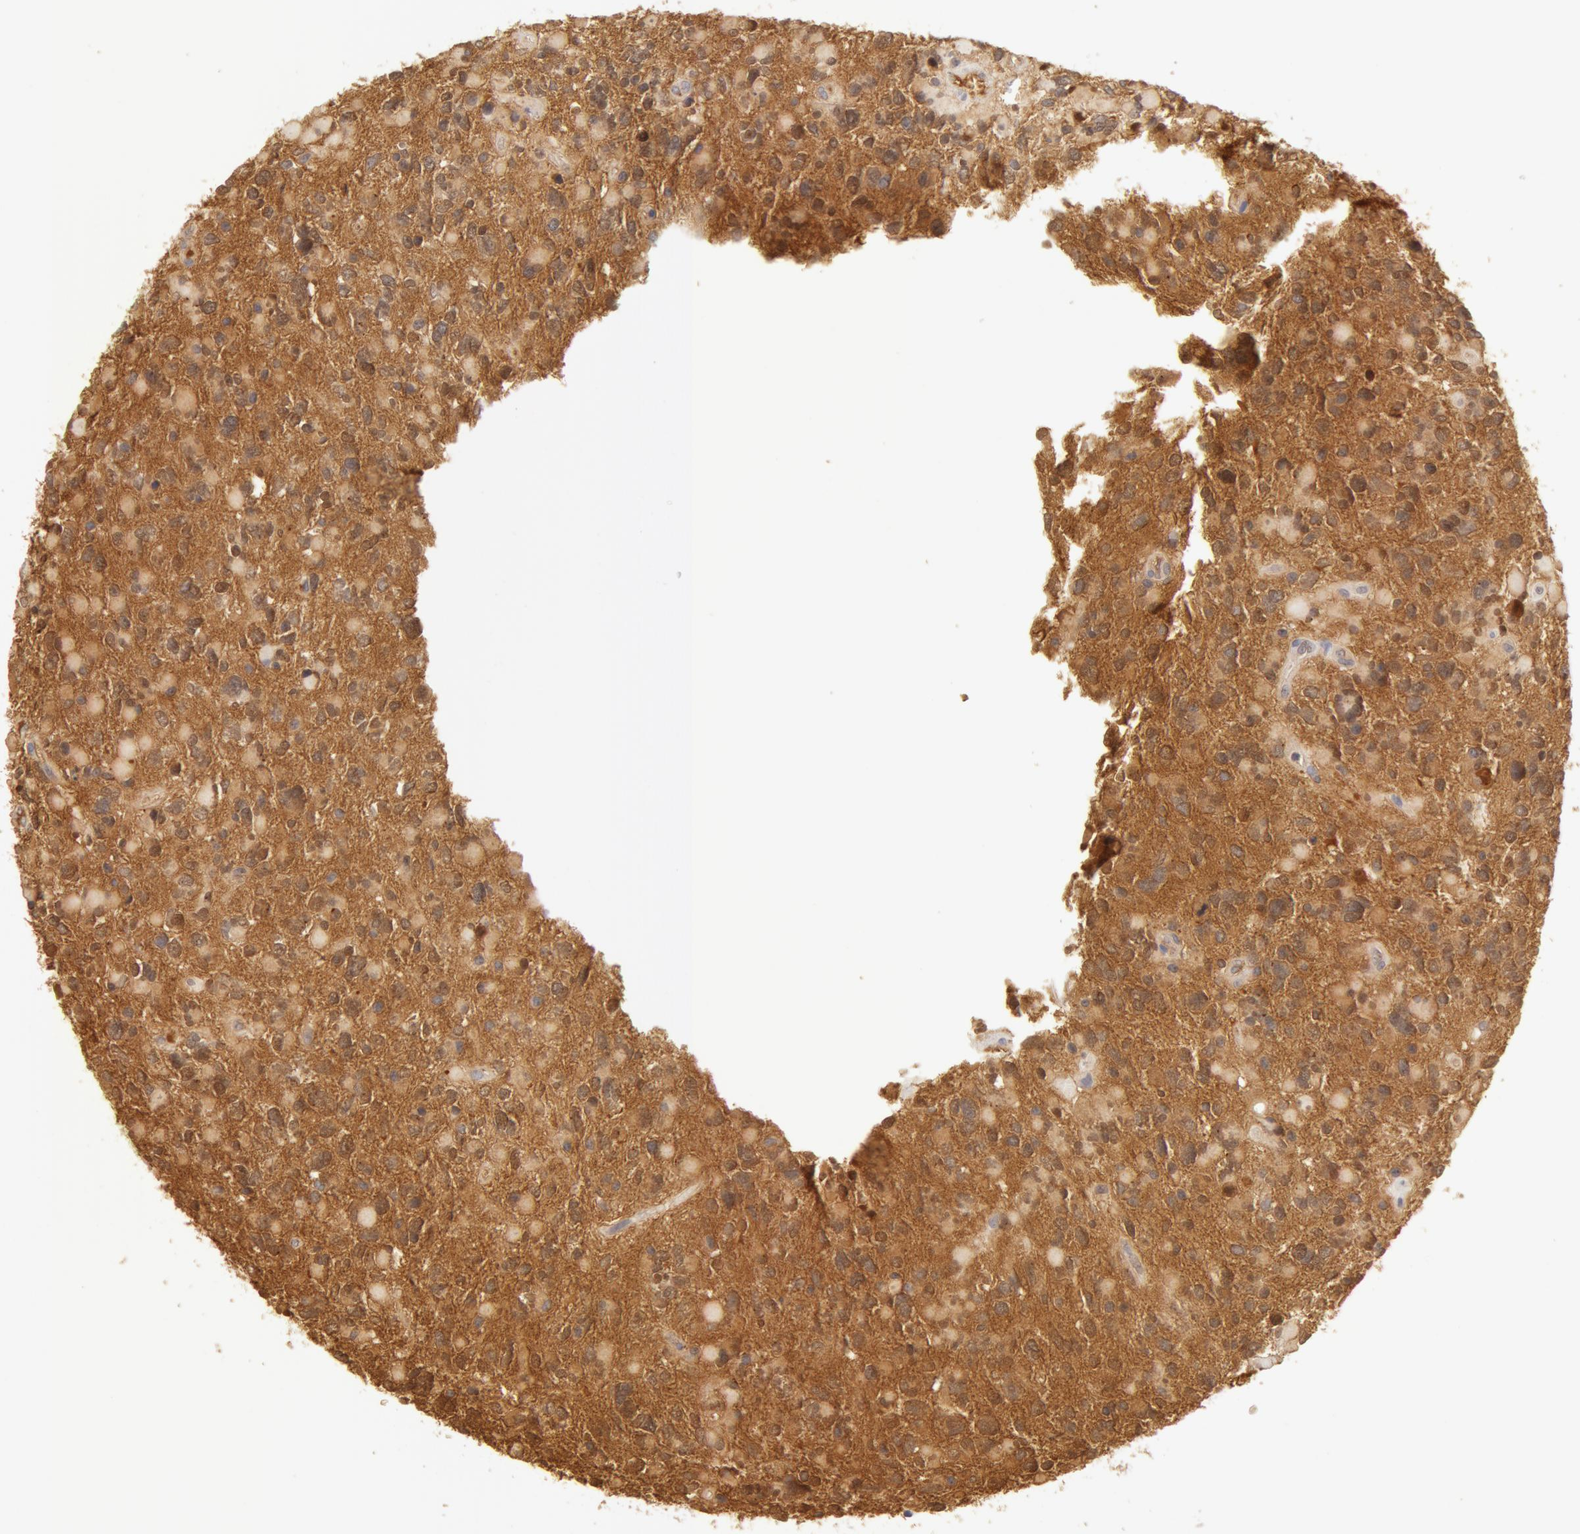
{"staining": {"intensity": "negative", "quantity": "none", "location": "none"}, "tissue": "glioma", "cell_type": "Tumor cells", "image_type": "cancer", "snomed": [{"axis": "morphology", "description": "Glioma, malignant, High grade"}, {"axis": "topography", "description": "Brain"}], "caption": "Tumor cells show no significant protein expression in malignant high-grade glioma.", "gene": "GC", "patient": {"sex": "female", "age": 37}}